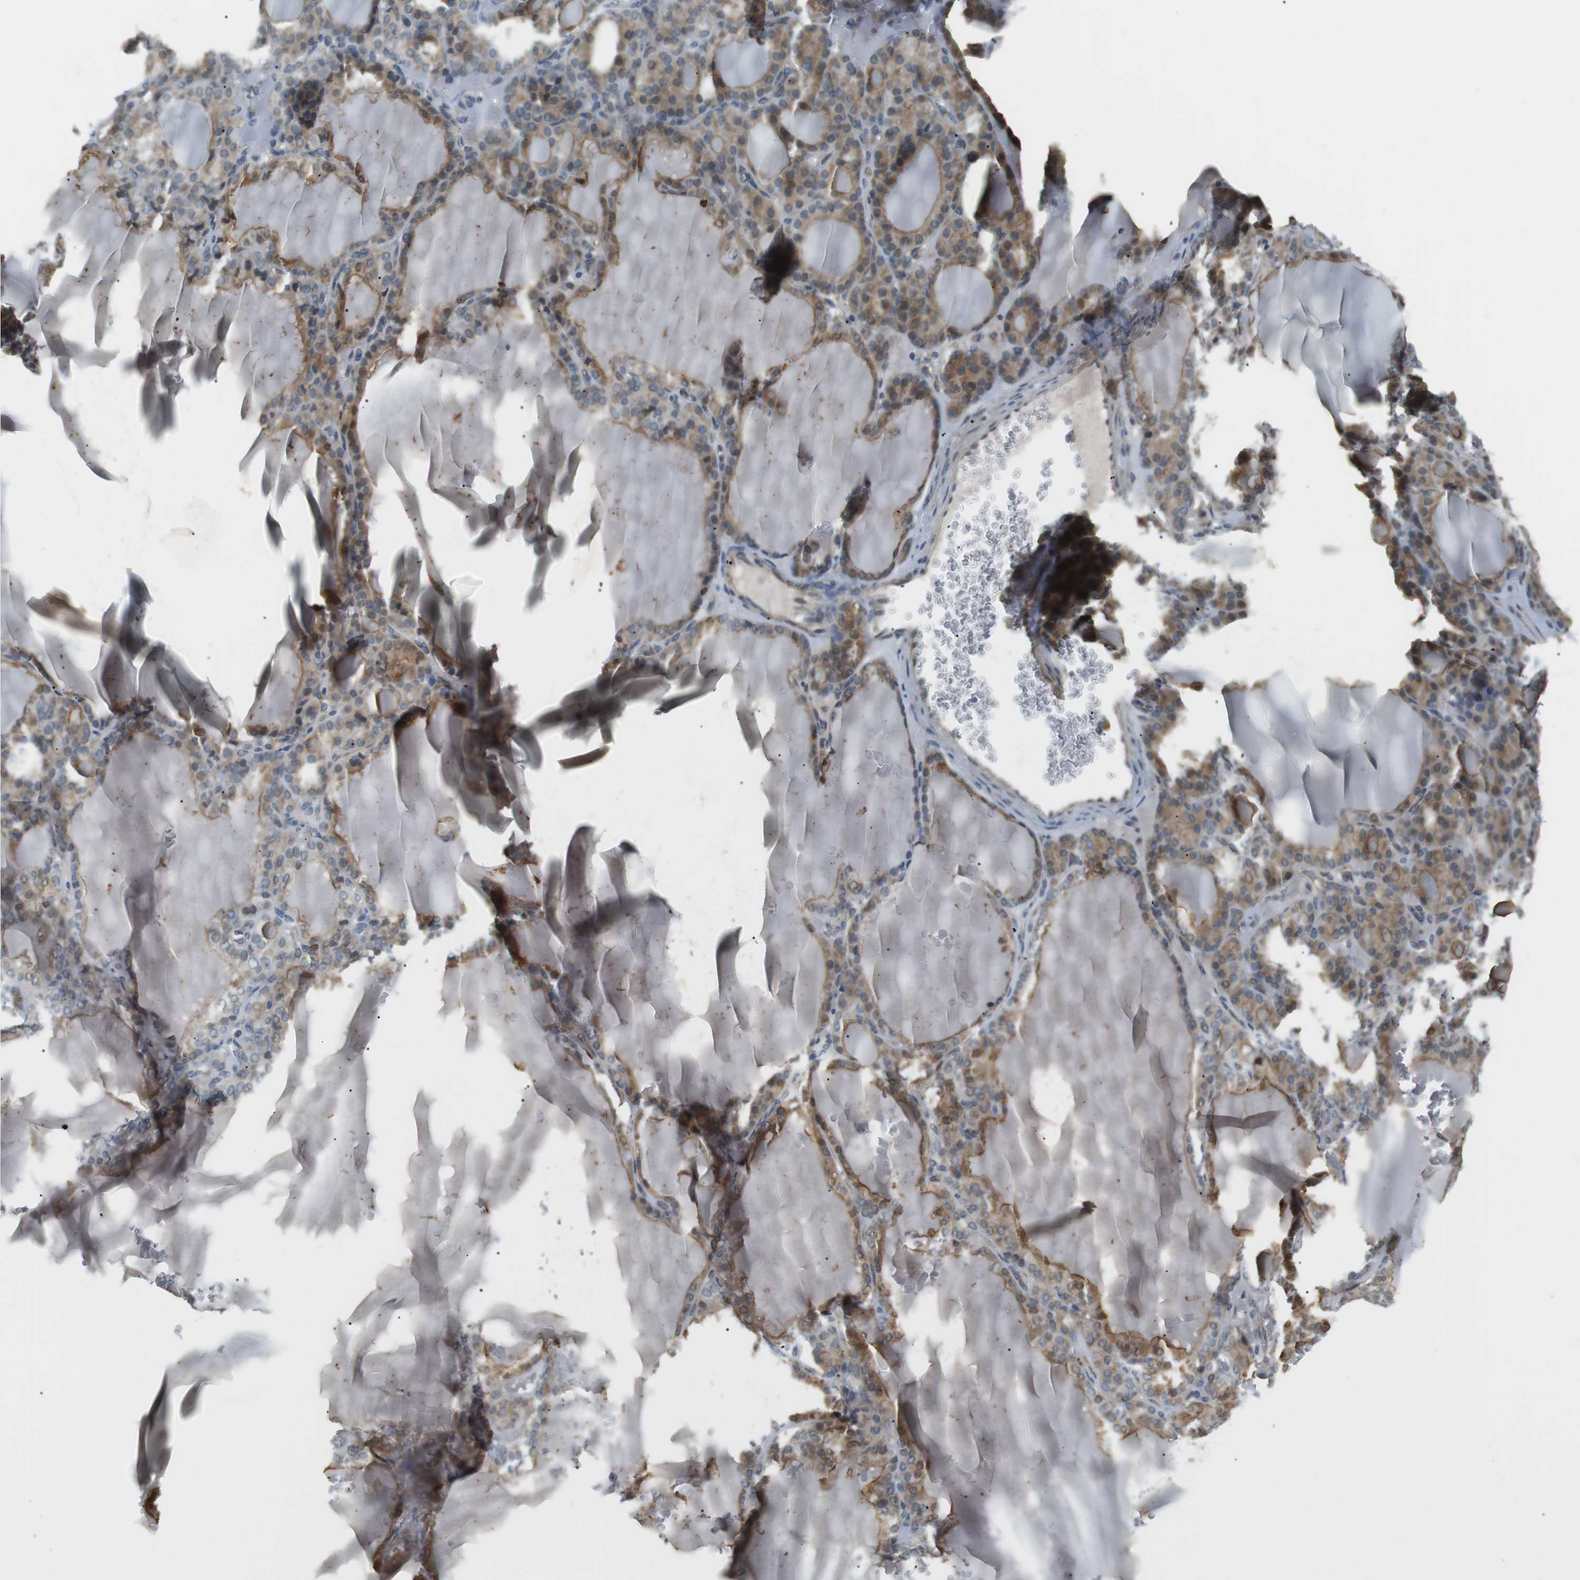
{"staining": {"intensity": "moderate", "quantity": ">75%", "location": "cytoplasmic/membranous"}, "tissue": "thyroid gland", "cell_type": "Glandular cells", "image_type": "normal", "snomed": [{"axis": "morphology", "description": "Normal tissue, NOS"}, {"axis": "topography", "description": "Thyroid gland"}], "caption": "Thyroid gland stained with DAB (3,3'-diaminobenzidine) IHC shows medium levels of moderate cytoplasmic/membranous expression in about >75% of glandular cells. The staining is performed using DAB brown chromogen to label protein expression. The nuclei are counter-stained blue using hematoxylin.", "gene": "P2RY1", "patient": {"sex": "female", "age": 28}}